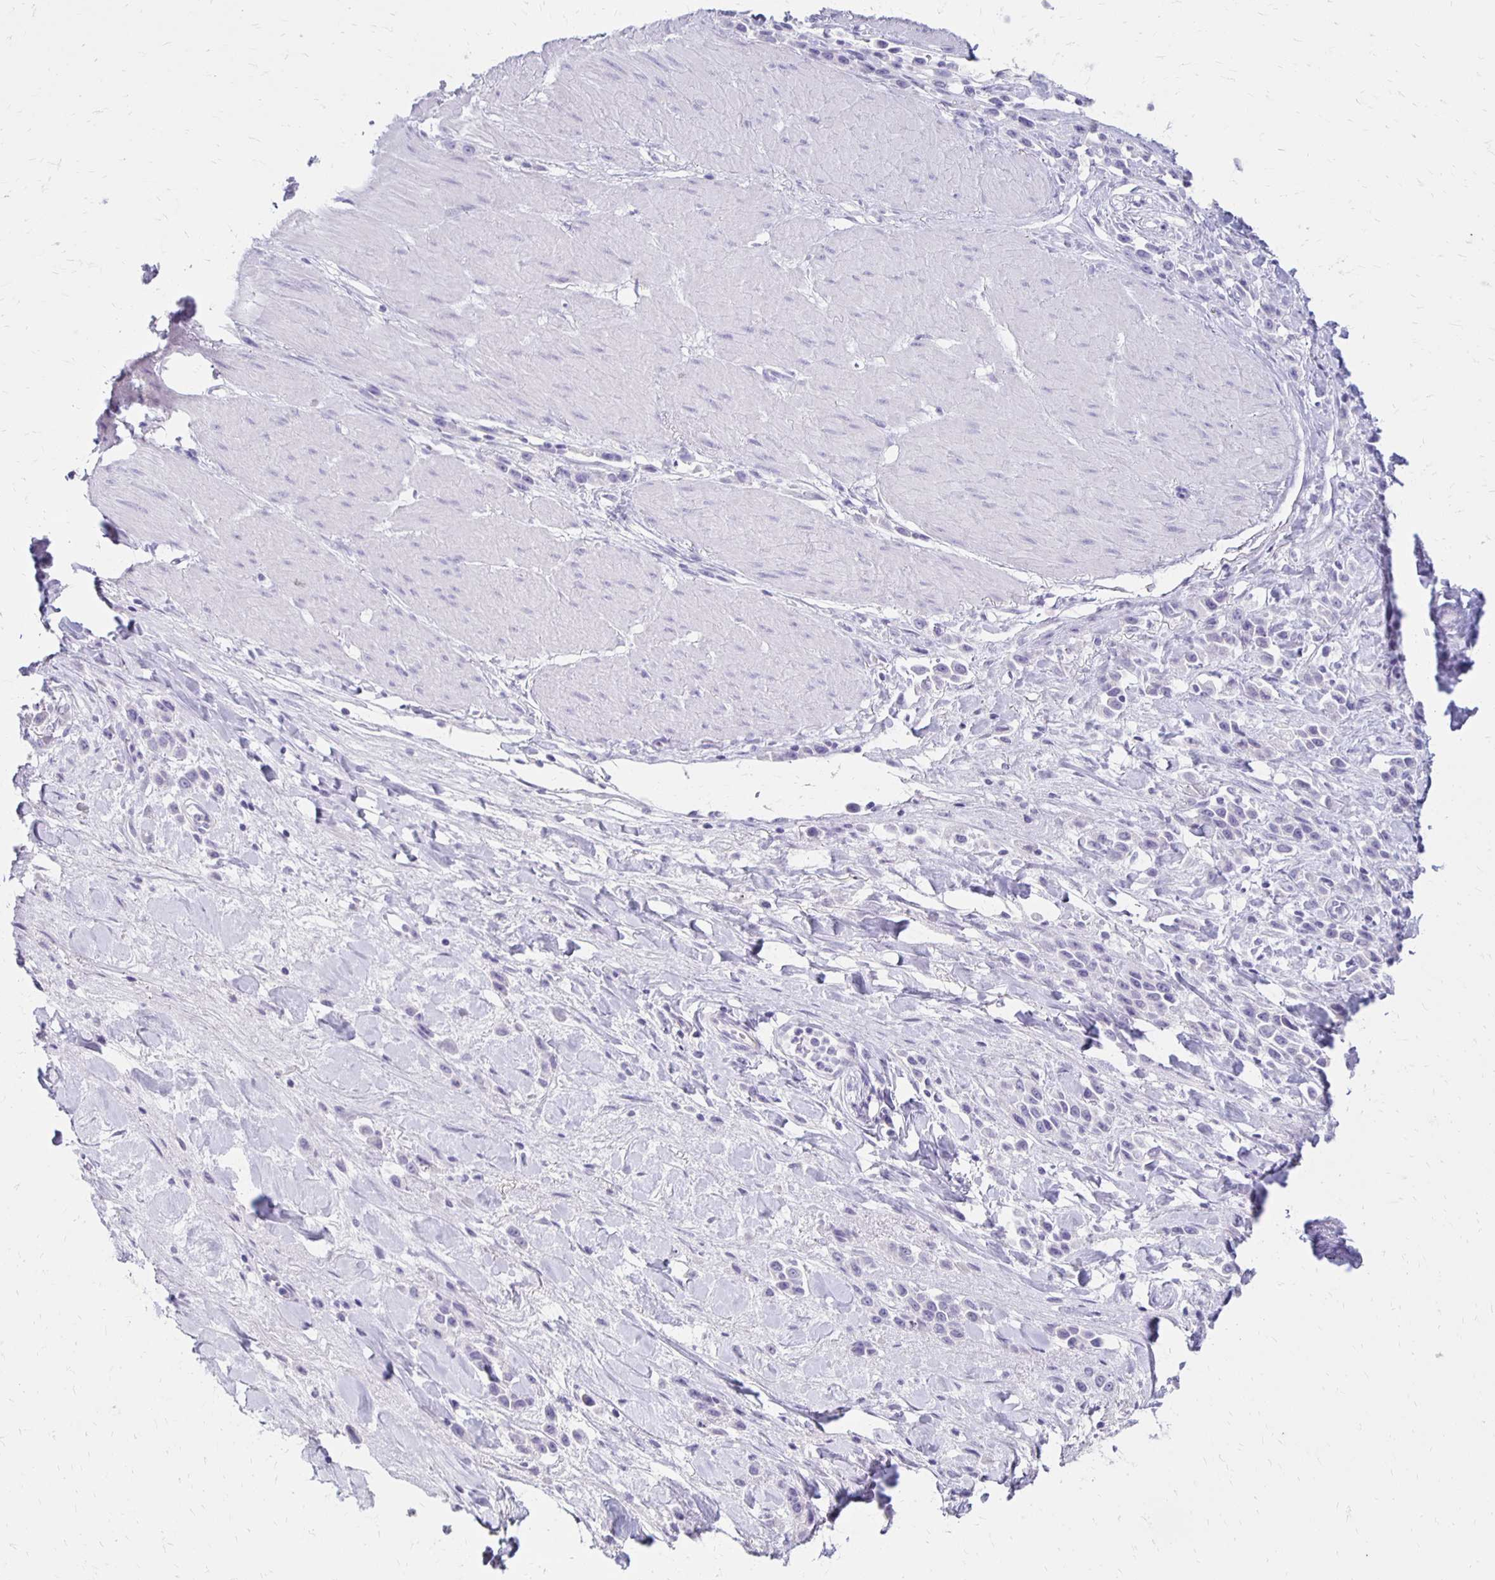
{"staining": {"intensity": "negative", "quantity": "none", "location": "none"}, "tissue": "stomach cancer", "cell_type": "Tumor cells", "image_type": "cancer", "snomed": [{"axis": "morphology", "description": "Adenocarcinoma, NOS"}, {"axis": "topography", "description": "Stomach"}], "caption": "Tumor cells show no significant staining in stomach cancer (adenocarcinoma).", "gene": "RYR1", "patient": {"sex": "male", "age": 47}}